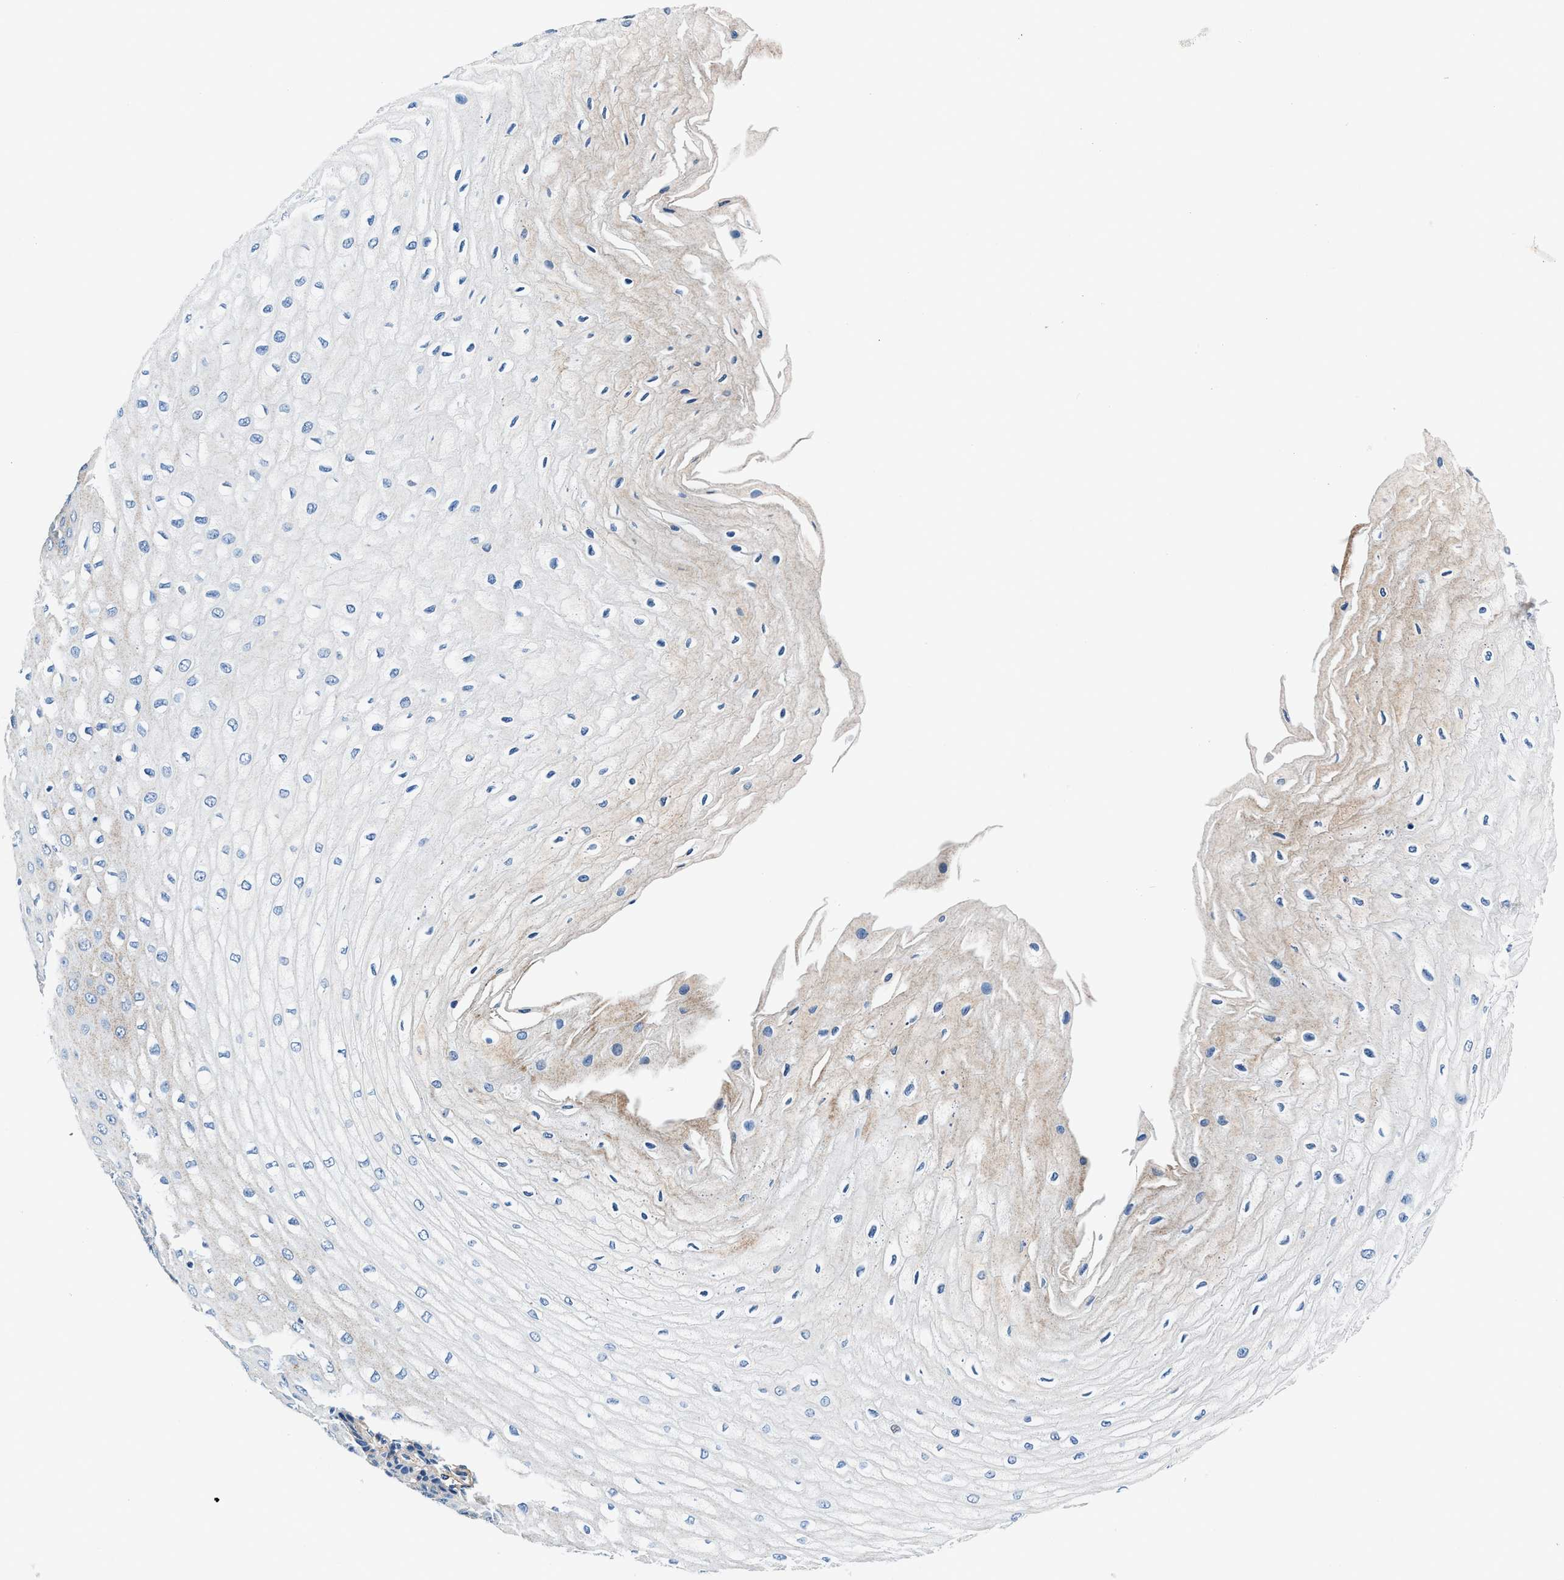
{"staining": {"intensity": "weak", "quantity": "<25%", "location": "cytoplasmic/membranous"}, "tissue": "esophagus", "cell_type": "Squamous epithelial cells", "image_type": "normal", "snomed": [{"axis": "morphology", "description": "Normal tissue, NOS"}, {"axis": "morphology", "description": "Squamous cell carcinoma, NOS"}, {"axis": "topography", "description": "Esophagus"}], "caption": "Immunohistochemical staining of benign human esophagus displays no significant expression in squamous epithelial cells. Brightfield microscopy of immunohistochemistry (IHC) stained with DAB (brown) and hematoxylin (blue), captured at high magnification.", "gene": "DAG1", "patient": {"sex": "male", "age": 65}}